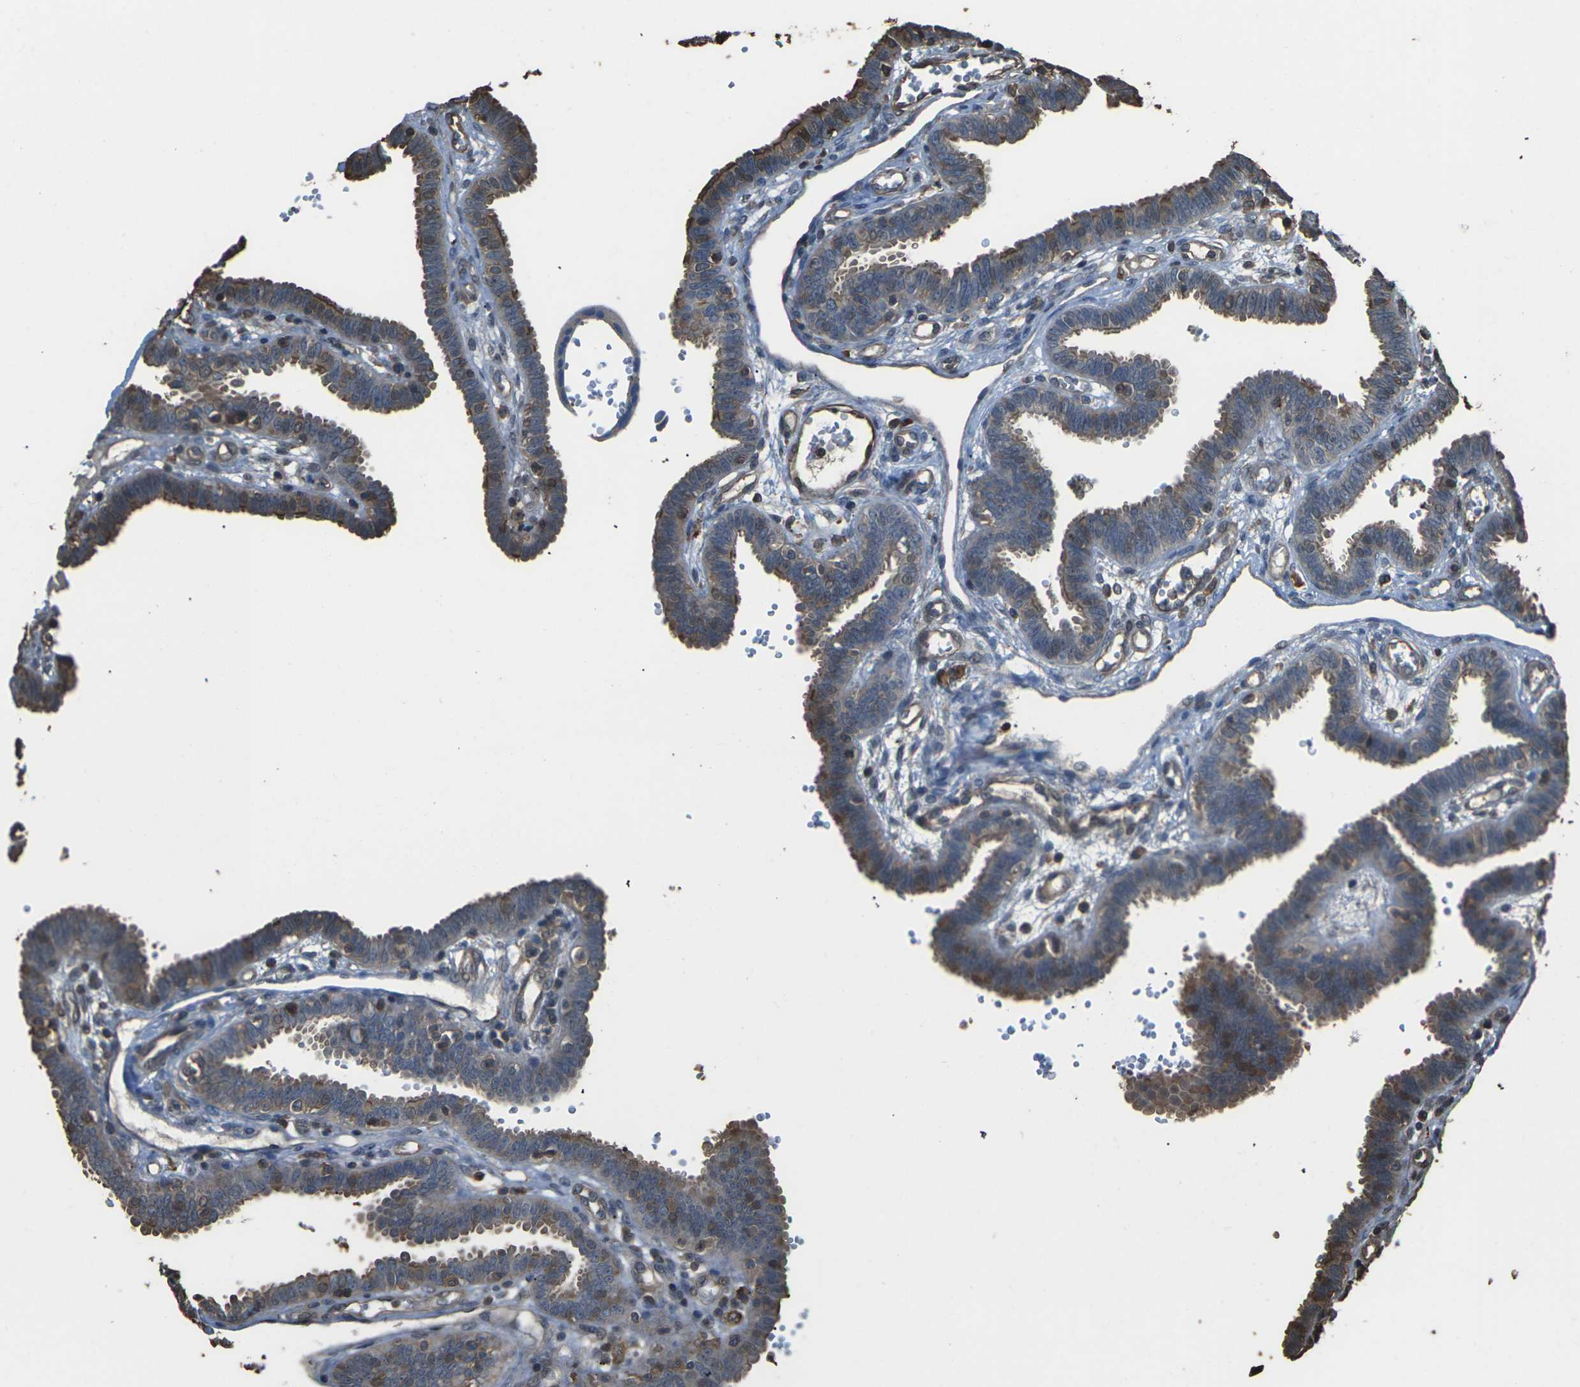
{"staining": {"intensity": "moderate", "quantity": "25%-75%", "location": "cytoplasmic/membranous"}, "tissue": "fallopian tube", "cell_type": "Glandular cells", "image_type": "normal", "snomed": [{"axis": "morphology", "description": "Normal tissue, NOS"}, {"axis": "topography", "description": "Fallopian tube"}], "caption": "Brown immunohistochemical staining in benign human fallopian tube reveals moderate cytoplasmic/membranous expression in about 25%-75% of glandular cells.", "gene": "DHPS", "patient": {"sex": "female", "age": 32}}